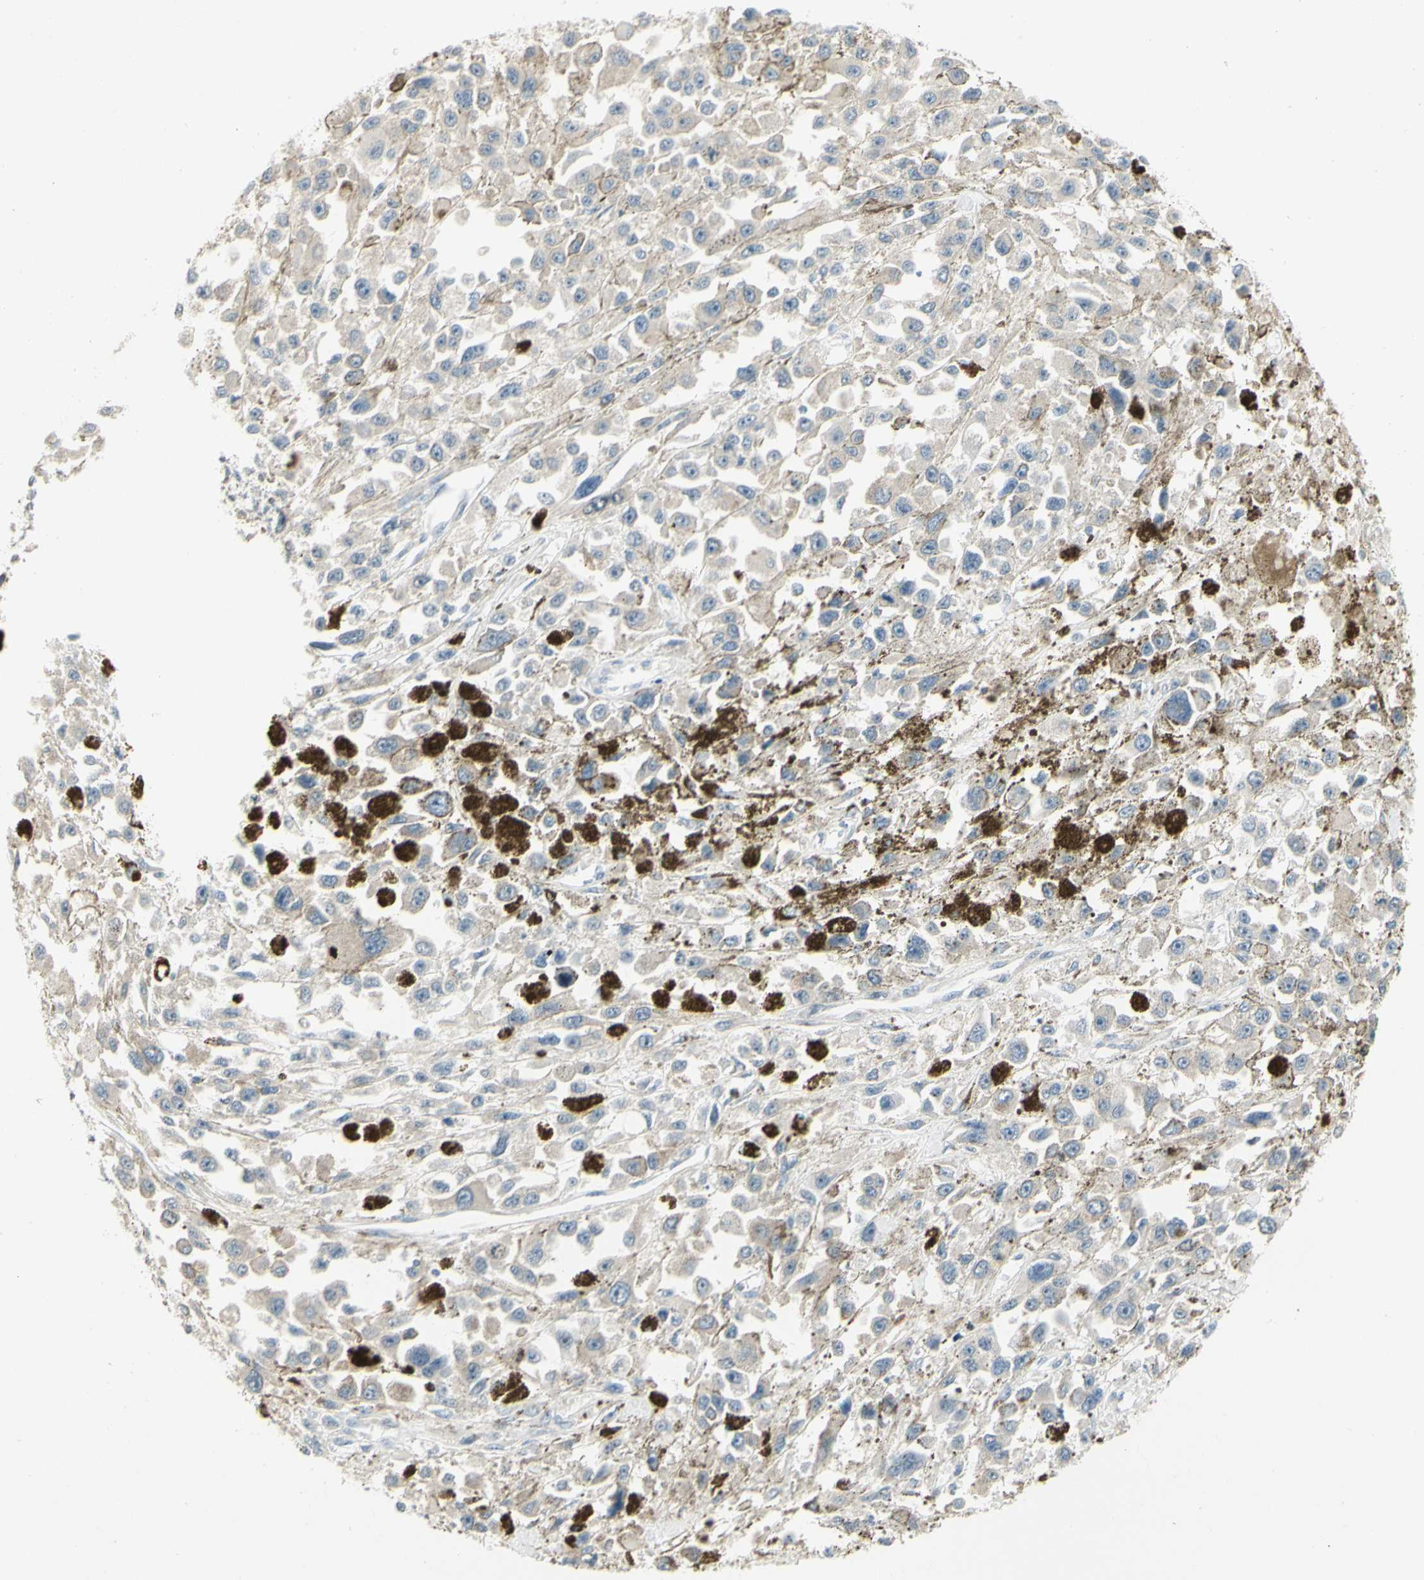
{"staining": {"intensity": "moderate", "quantity": "<25%", "location": "cytoplasmic/membranous"}, "tissue": "melanoma", "cell_type": "Tumor cells", "image_type": "cancer", "snomed": [{"axis": "morphology", "description": "Malignant melanoma, Metastatic site"}, {"axis": "topography", "description": "Lymph node"}], "caption": "Immunohistochemical staining of malignant melanoma (metastatic site) exhibits low levels of moderate cytoplasmic/membranous positivity in approximately <25% of tumor cells.", "gene": "CCNB2", "patient": {"sex": "male", "age": 59}}